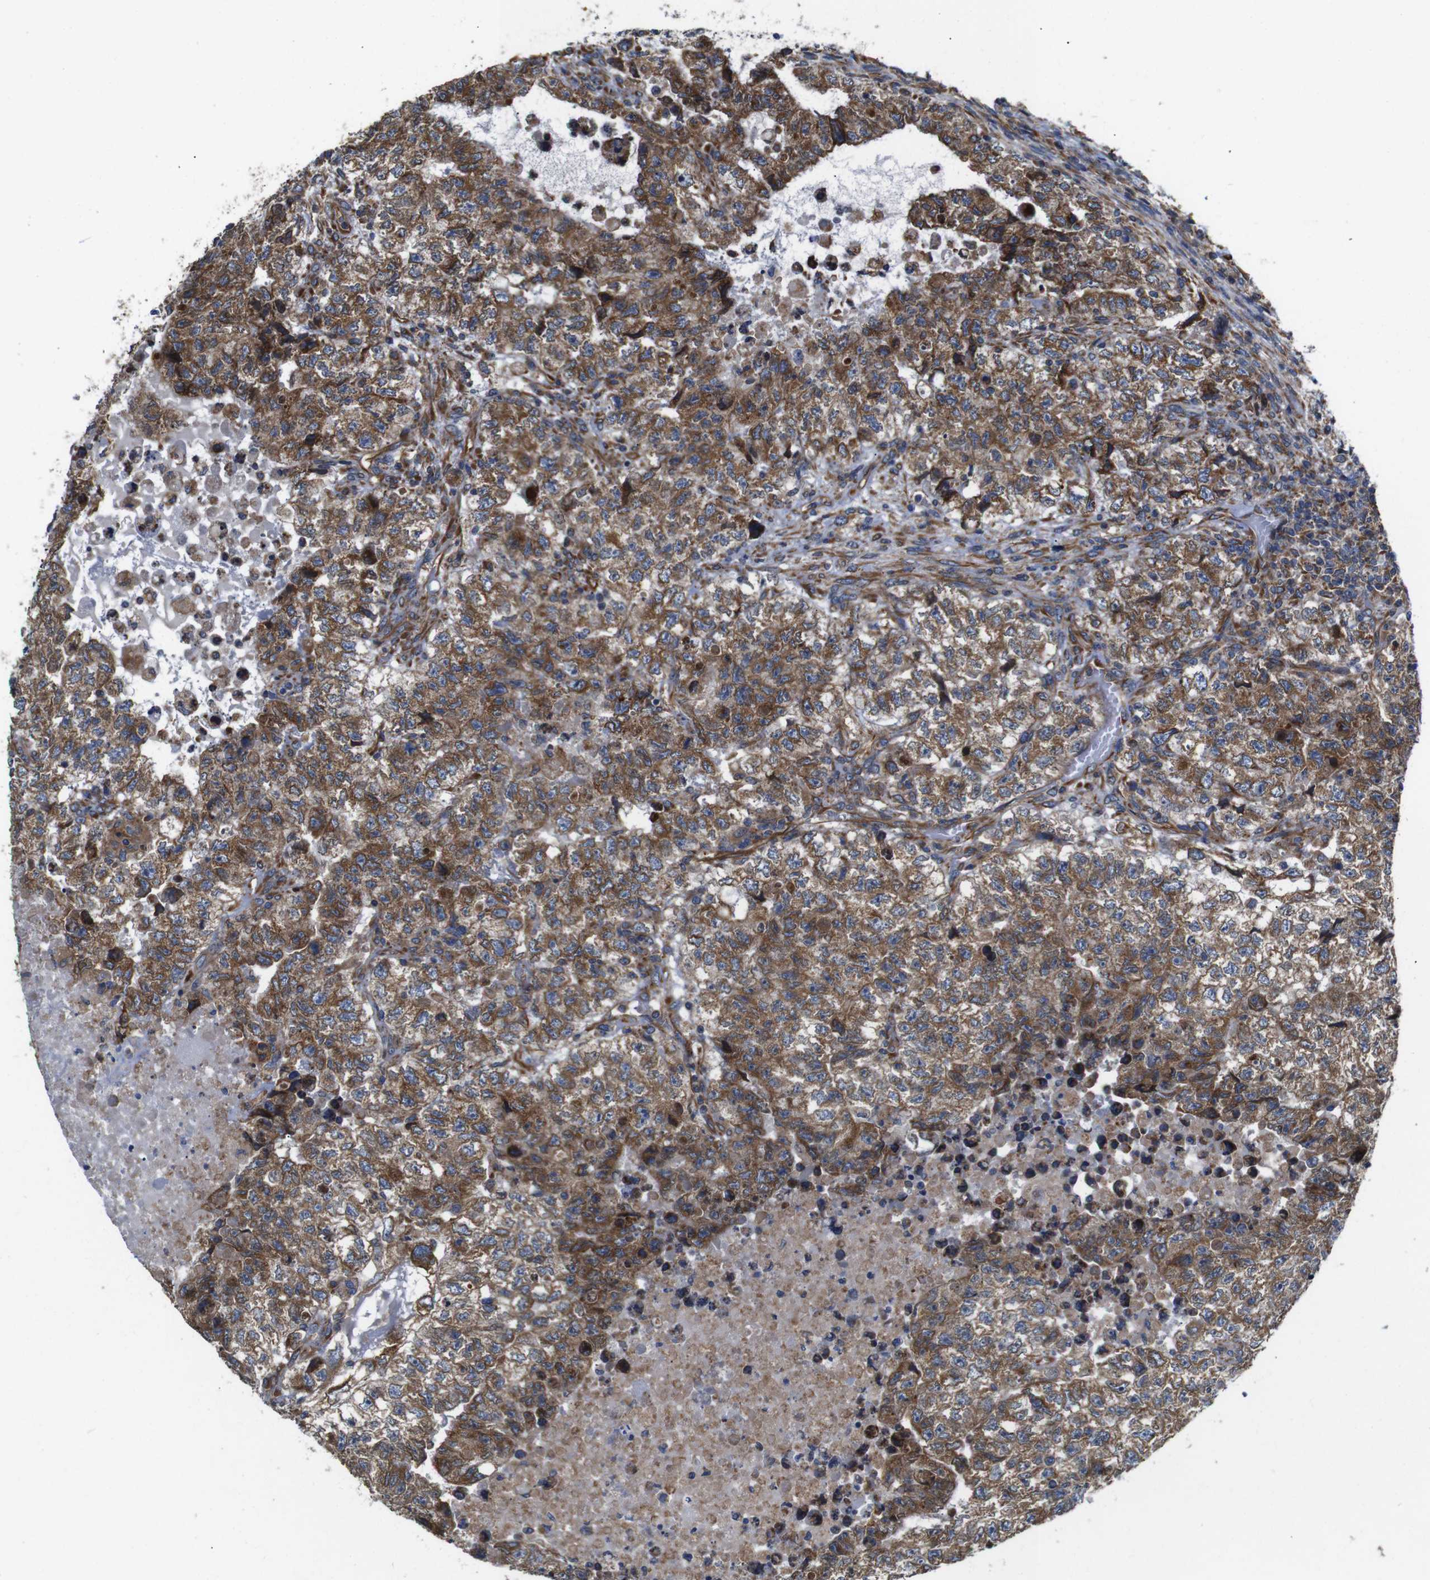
{"staining": {"intensity": "strong", "quantity": ">75%", "location": "cytoplasmic/membranous"}, "tissue": "testis cancer", "cell_type": "Tumor cells", "image_type": "cancer", "snomed": [{"axis": "morphology", "description": "Carcinoma, Embryonal, NOS"}, {"axis": "topography", "description": "Testis"}], "caption": "Immunohistochemistry (IHC) of testis embryonal carcinoma reveals high levels of strong cytoplasmic/membranous expression in about >75% of tumor cells. (Stains: DAB in brown, nuclei in blue, Microscopy: brightfield microscopy at high magnification).", "gene": "POMK", "patient": {"sex": "male", "age": 36}}